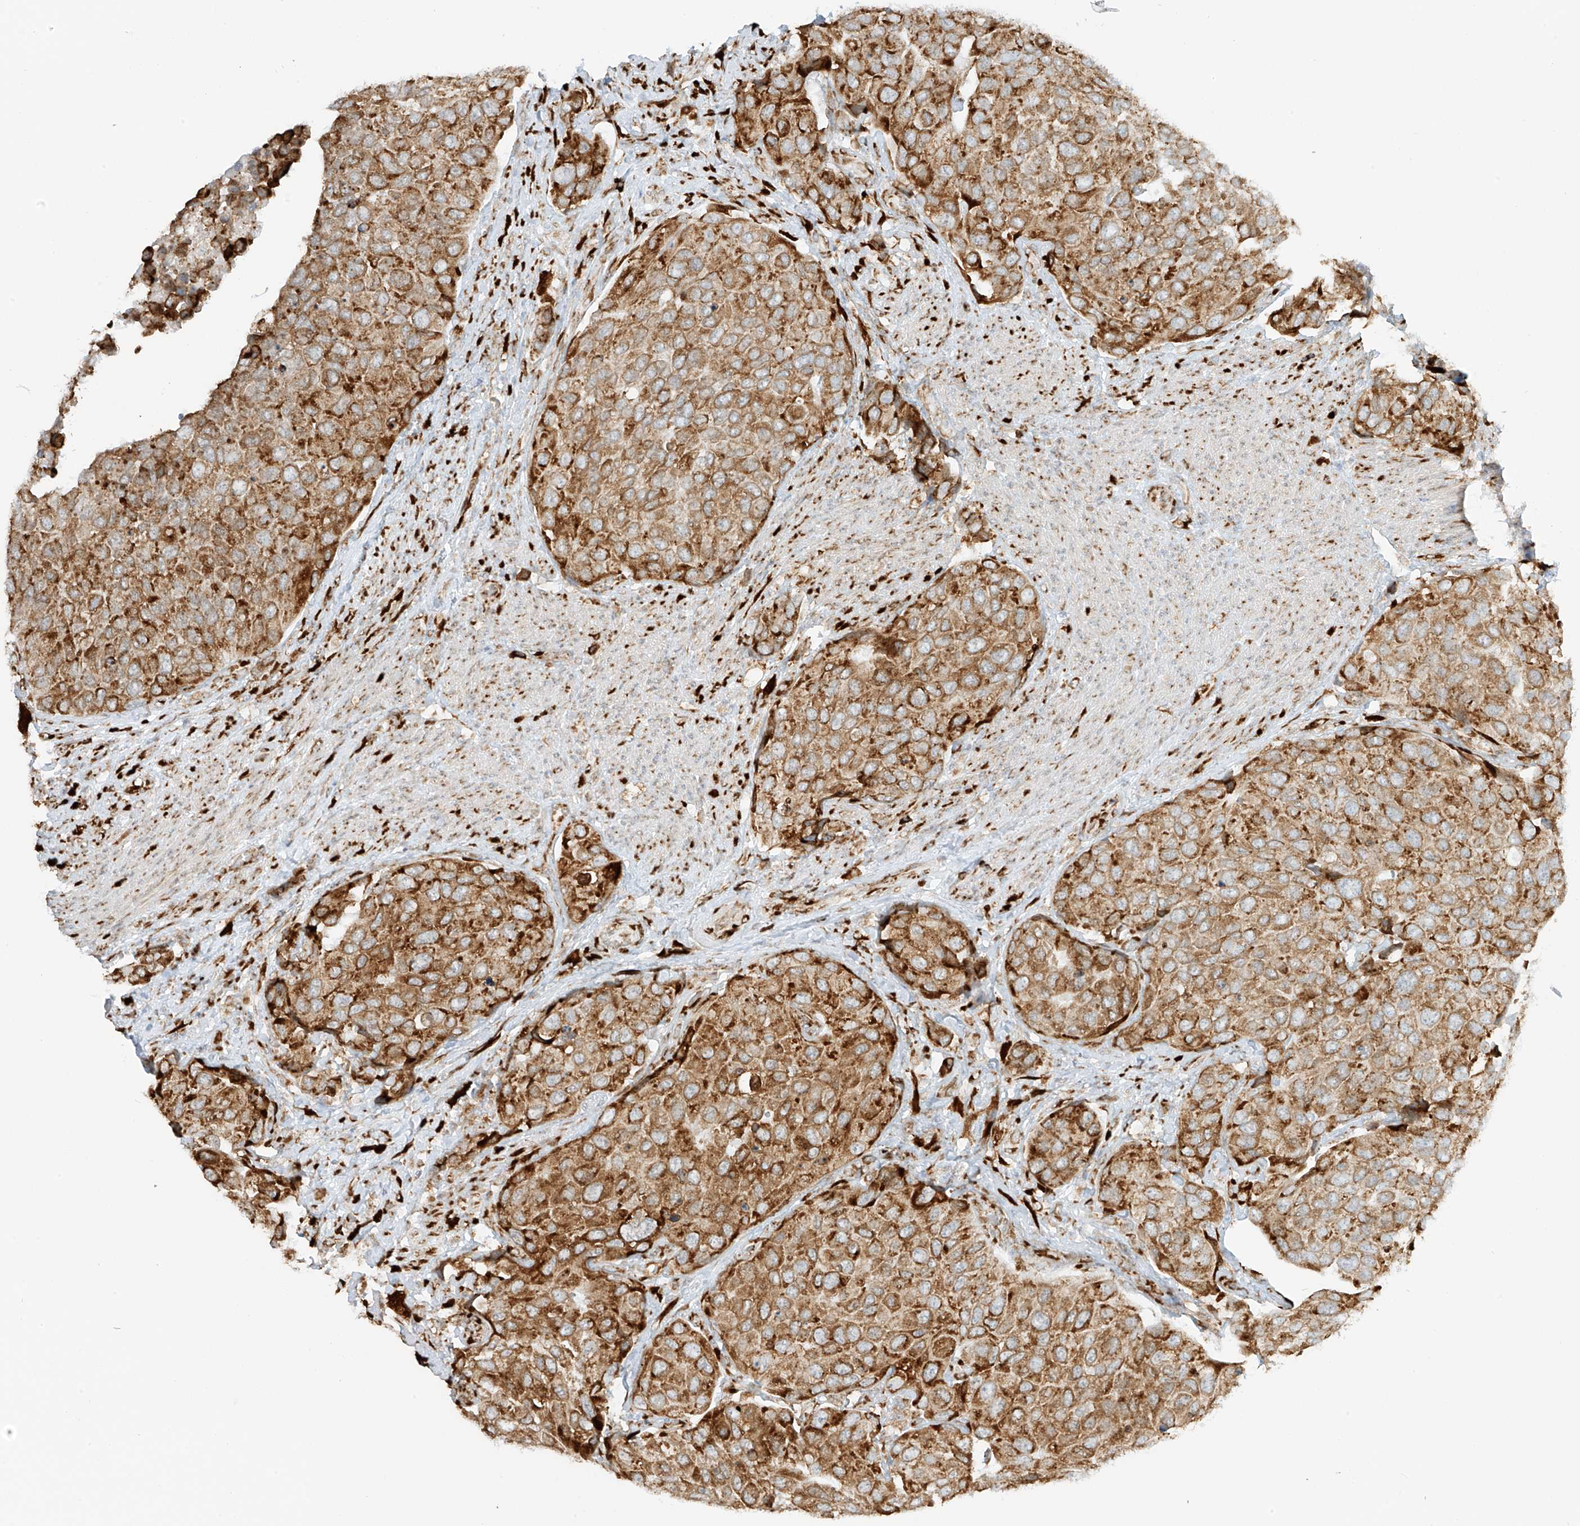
{"staining": {"intensity": "strong", "quantity": ">75%", "location": "cytoplasmic/membranous"}, "tissue": "urothelial cancer", "cell_type": "Tumor cells", "image_type": "cancer", "snomed": [{"axis": "morphology", "description": "Urothelial carcinoma, High grade"}, {"axis": "topography", "description": "Urinary bladder"}], "caption": "The immunohistochemical stain labels strong cytoplasmic/membranous positivity in tumor cells of urothelial cancer tissue.", "gene": "LRRC59", "patient": {"sex": "male", "age": 74}}